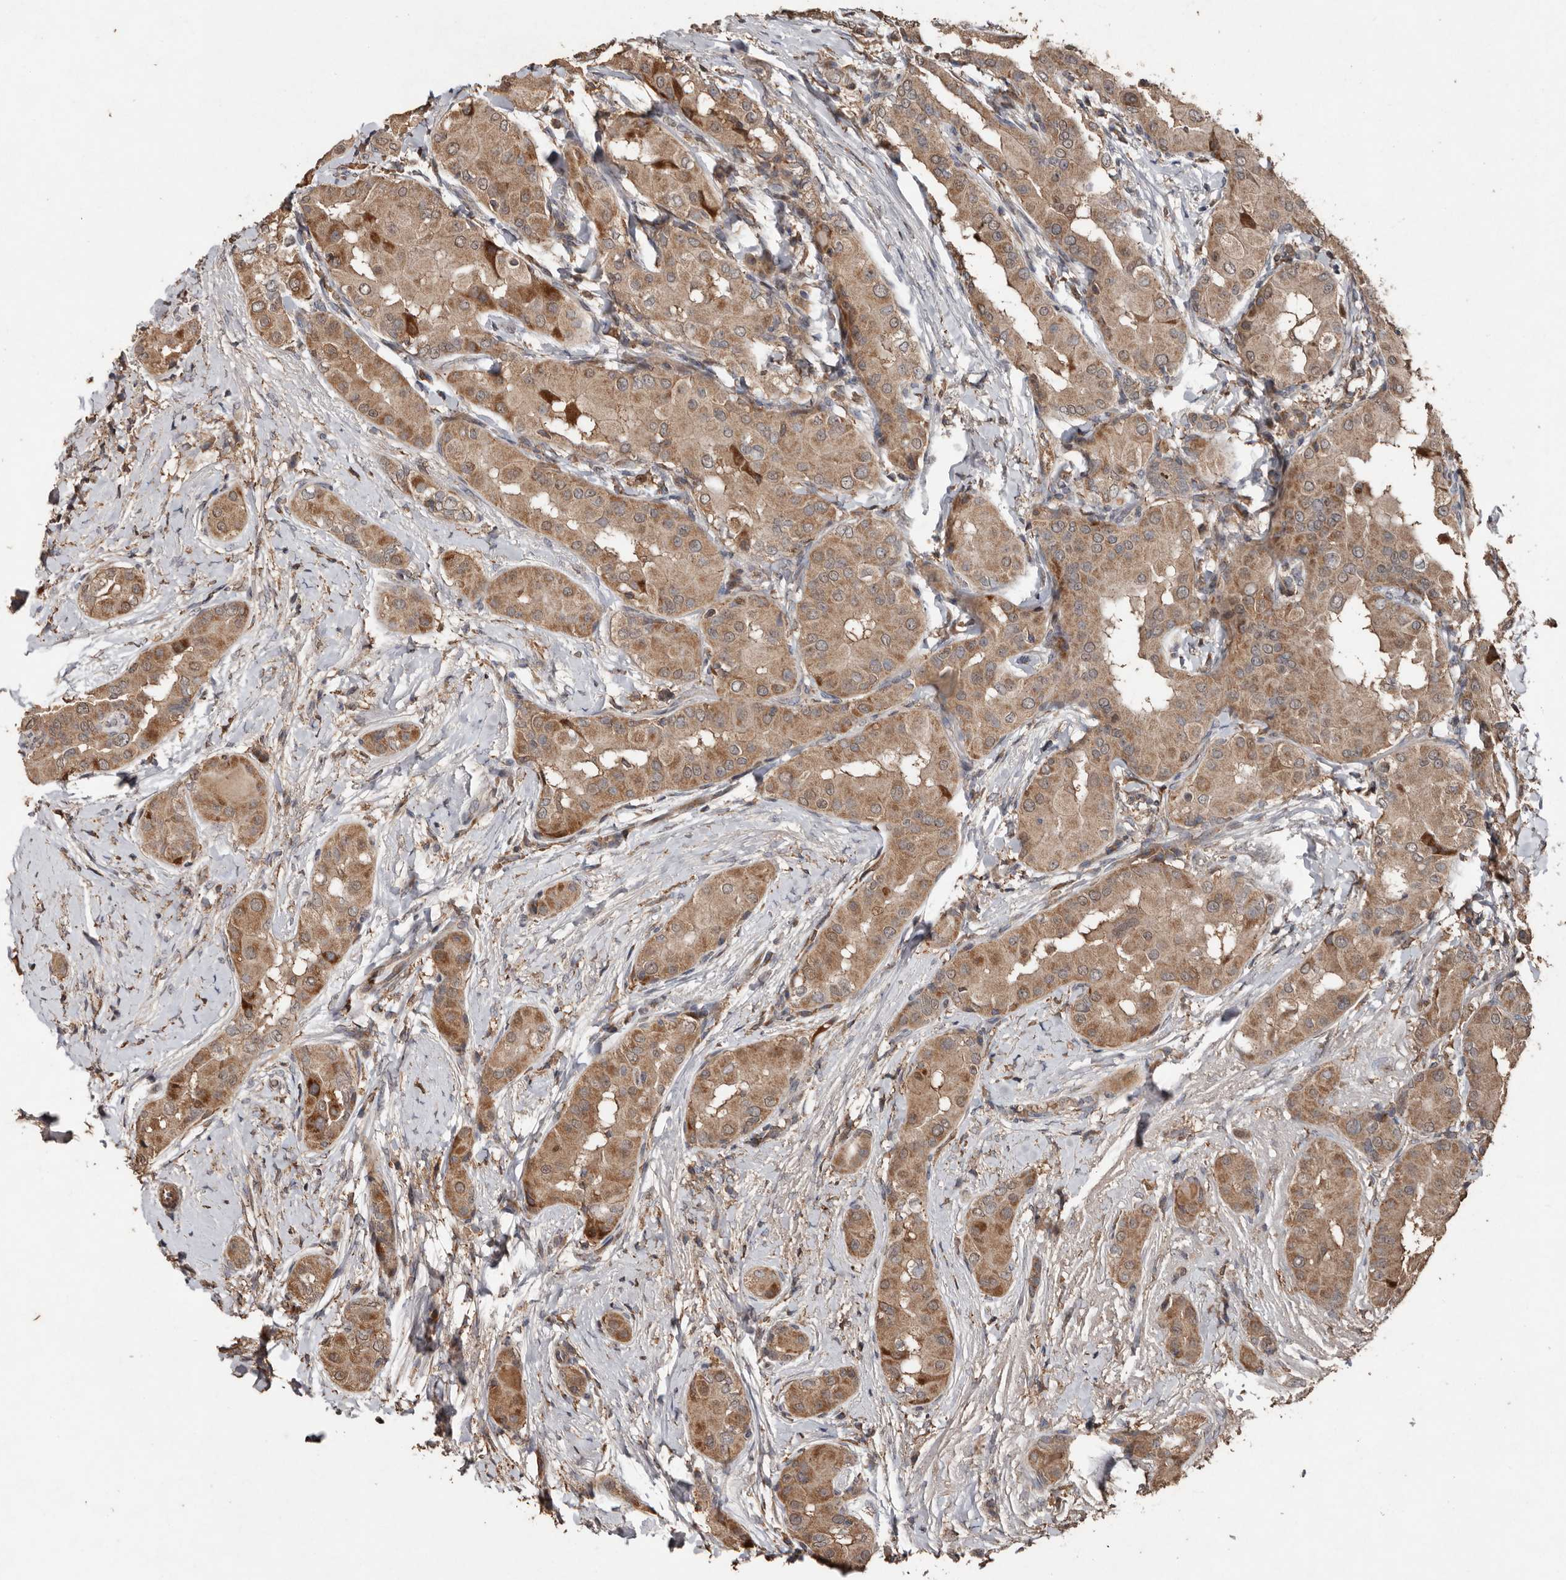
{"staining": {"intensity": "moderate", "quantity": ">75%", "location": "cytoplasmic/membranous"}, "tissue": "thyroid cancer", "cell_type": "Tumor cells", "image_type": "cancer", "snomed": [{"axis": "morphology", "description": "Papillary adenocarcinoma, NOS"}, {"axis": "topography", "description": "Thyroid gland"}], "caption": "The image displays a brown stain indicating the presence of a protein in the cytoplasmic/membranous of tumor cells in papillary adenocarcinoma (thyroid).", "gene": "RANBP17", "patient": {"sex": "male", "age": 33}}